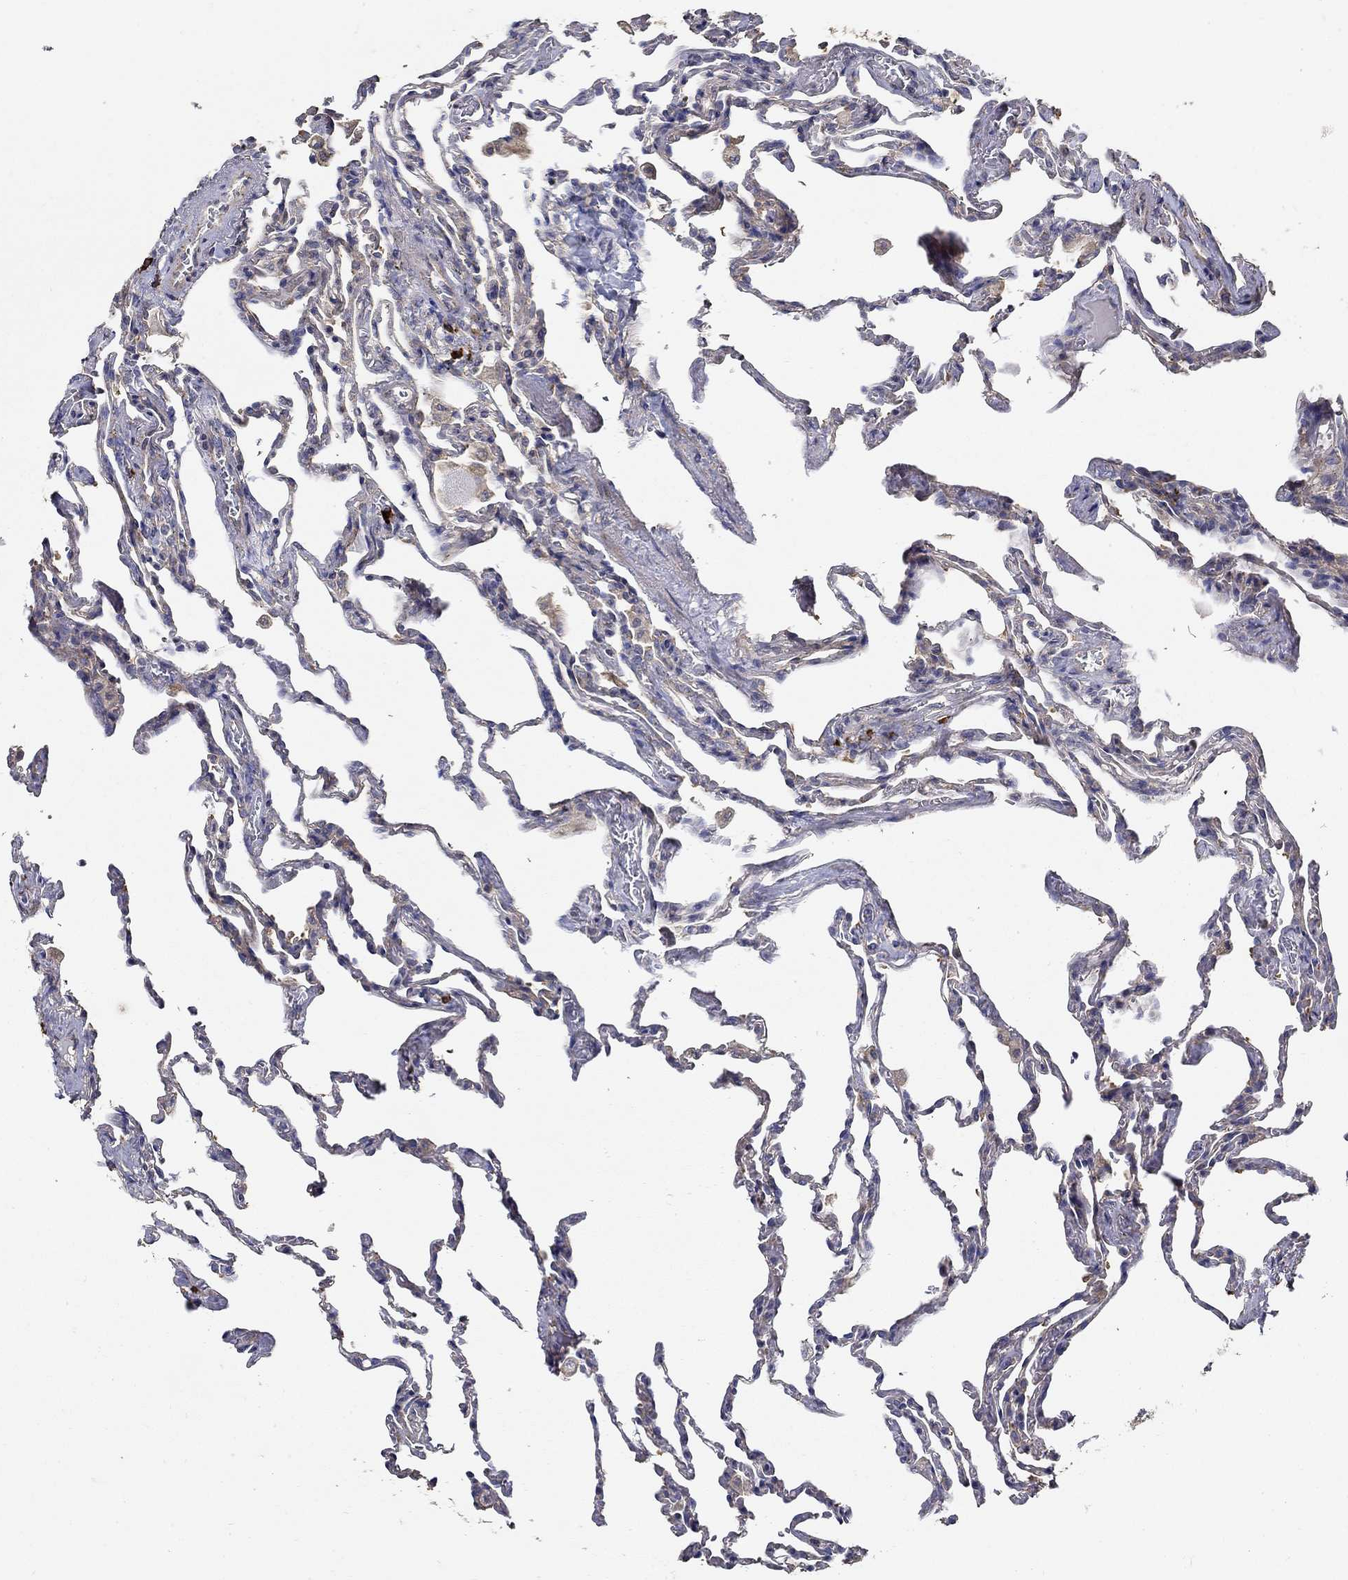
{"staining": {"intensity": "negative", "quantity": "none", "location": "none"}, "tissue": "lung", "cell_type": "Alveolar cells", "image_type": "normal", "snomed": [{"axis": "morphology", "description": "Normal tissue, NOS"}, {"axis": "topography", "description": "Lung"}], "caption": "Immunohistochemical staining of benign human lung displays no significant staining in alveolar cells. The staining was performed using DAB to visualize the protein expression in brown, while the nuclei were stained in blue with hematoxylin (Magnification: 20x).", "gene": "EMILIN3", "patient": {"sex": "female", "age": 43}}